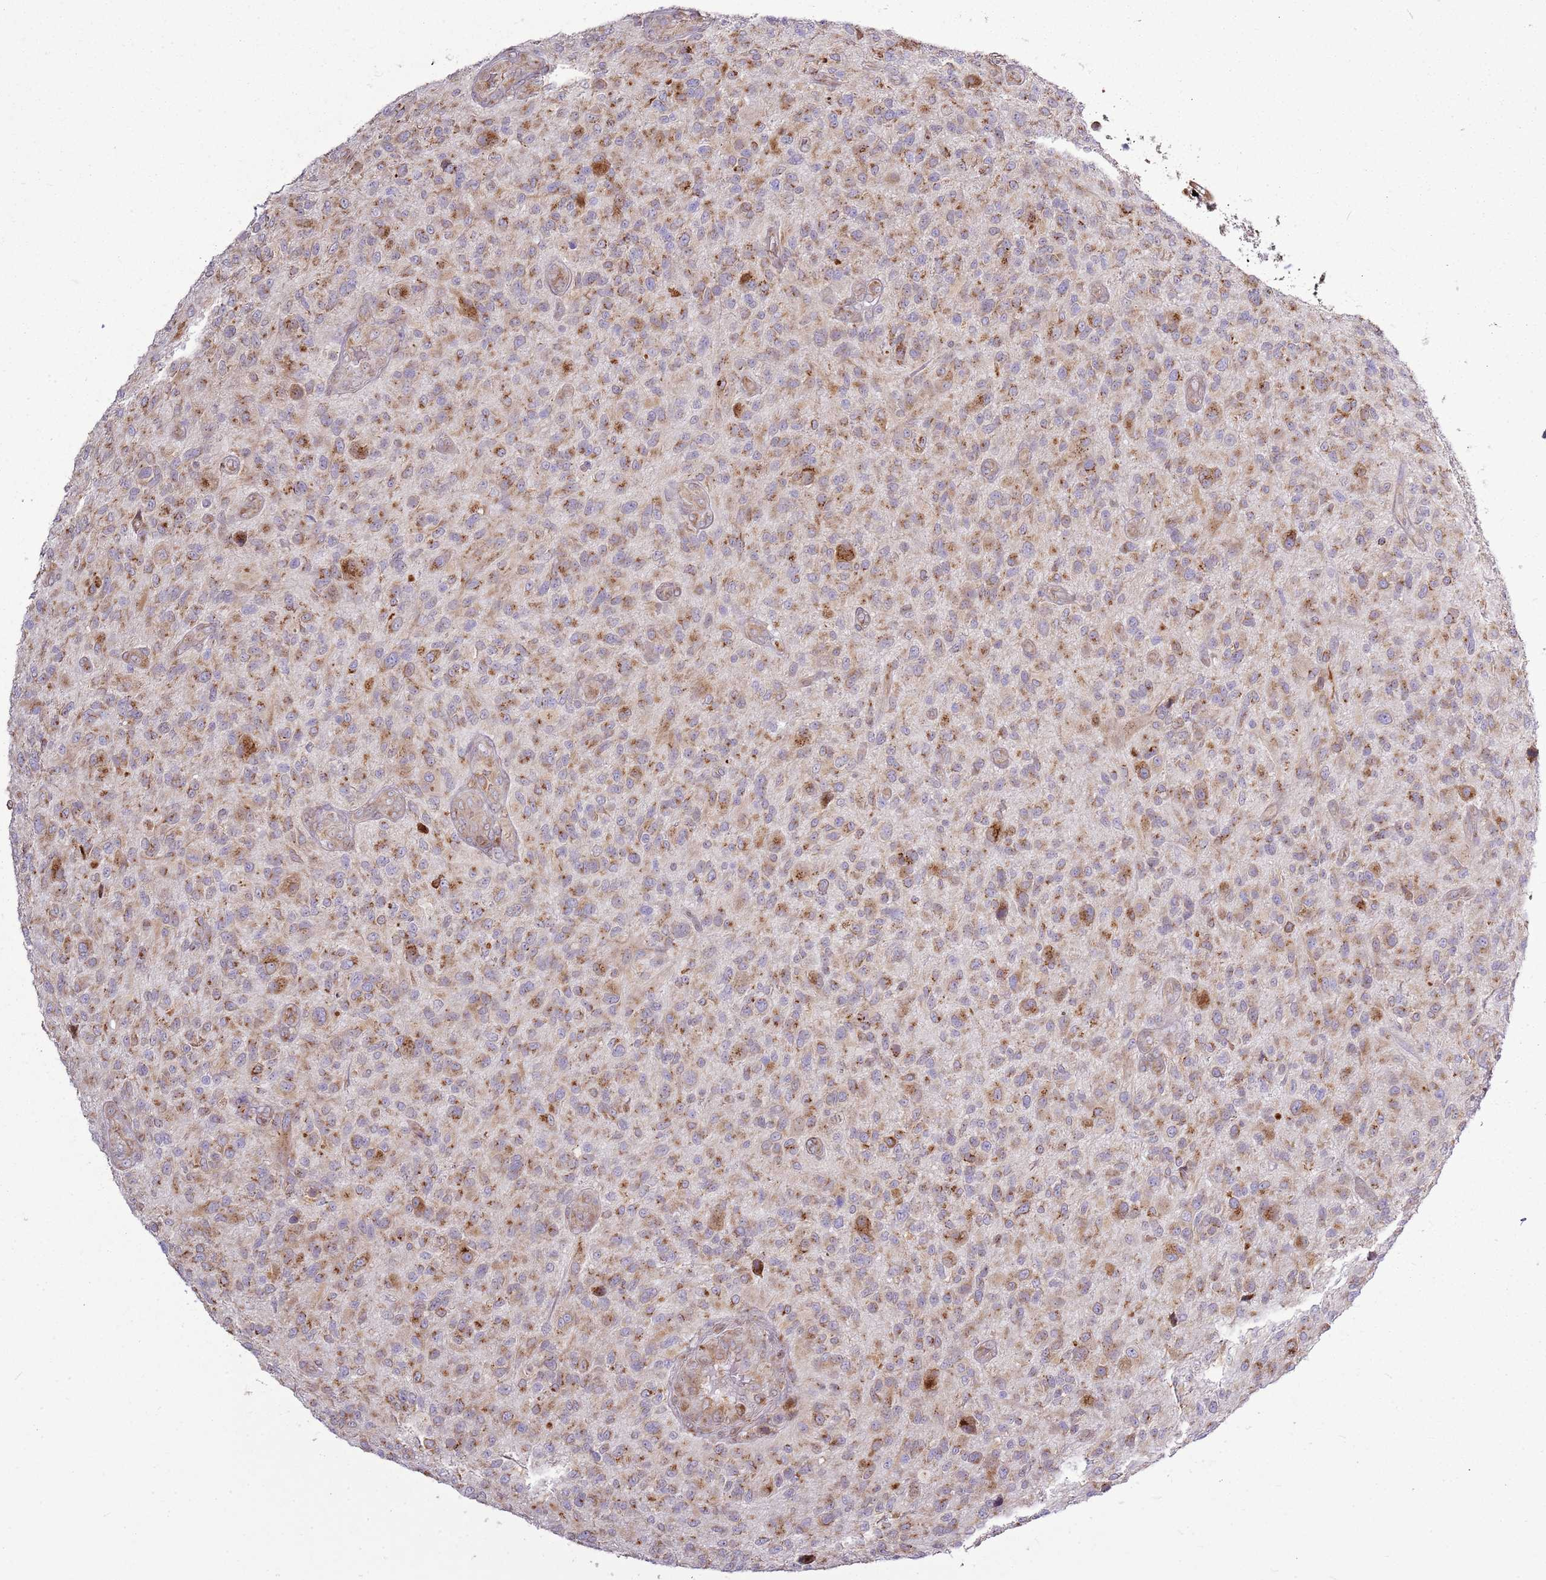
{"staining": {"intensity": "moderate", "quantity": "25%-75%", "location": "cytoplasmic/membranous"}, "tissue": "glioma", "cell_type": "Tumor cells", "image_type": "cancer", "snomed": [{"axis": "morphology", "description": "Glioma, malignant, High grade"}, {"axis": "topography", "description": "Brain"}], "caption": "Human glioma stained with a protein marker displays moderate staining in tumor cells.", "gene": "TMED10", "patient": {"sex": "male", "age": 47}}